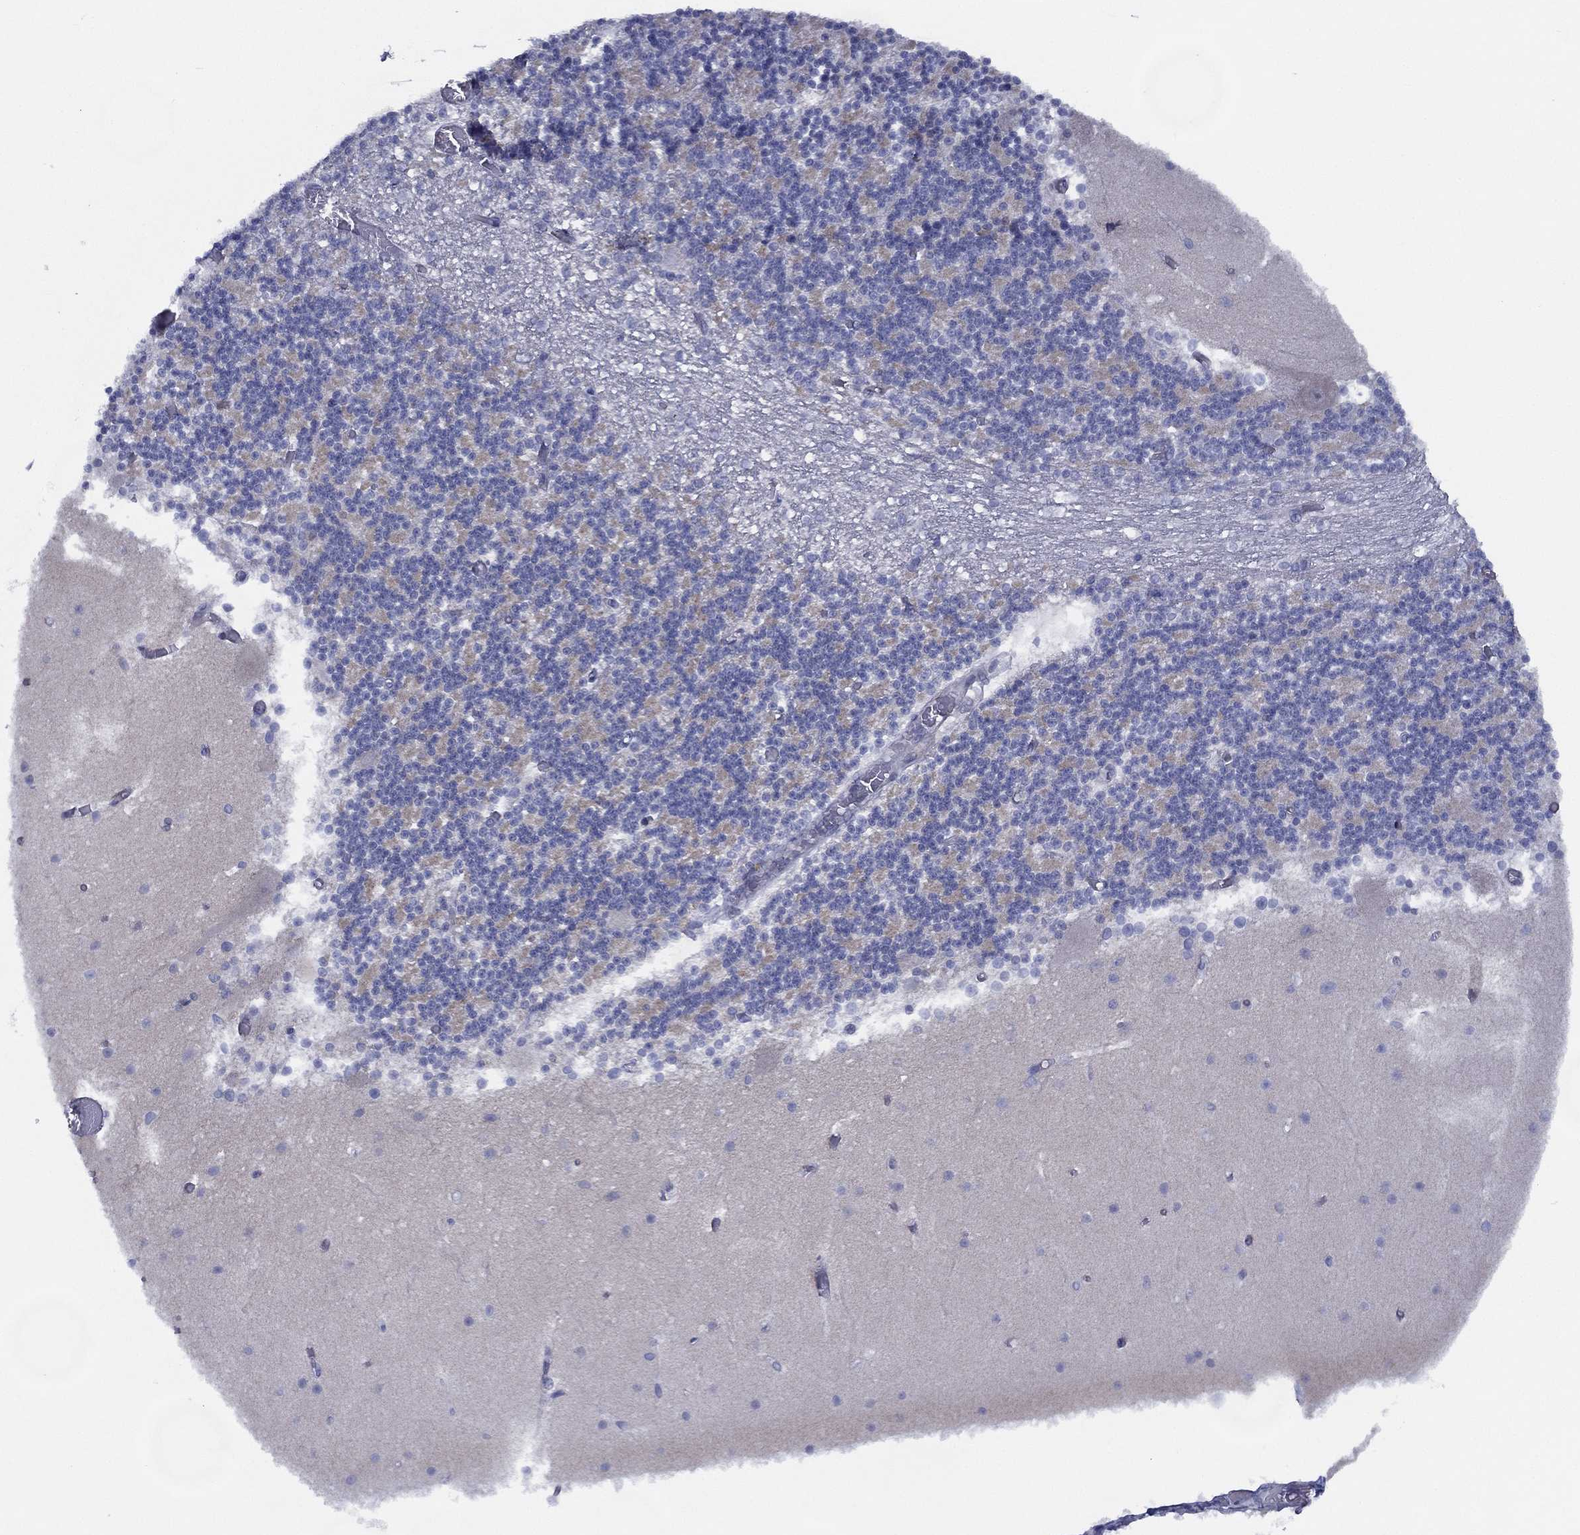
{"staining": {"intensity": "negative", "quantity": "none", "location": "none"}, "tissue": "cerebellum", "cell_type": "Cells in granular layer", "image_type": "normal", "snomed": [{"axis": "morphology", "description": "Normal tissue, NOS"}, {"axis": "topography", "description": "Cerebellum"}], "caption": "DAB (3,3'-diaminobenzidine) immunohistochemical staining of unremarkable cerebellum shows no significant staining in cells in granular layer. Nuclei are stained in blue.", "gene": "ZNF223", "patient": {"sex": "female", "age": 28}}